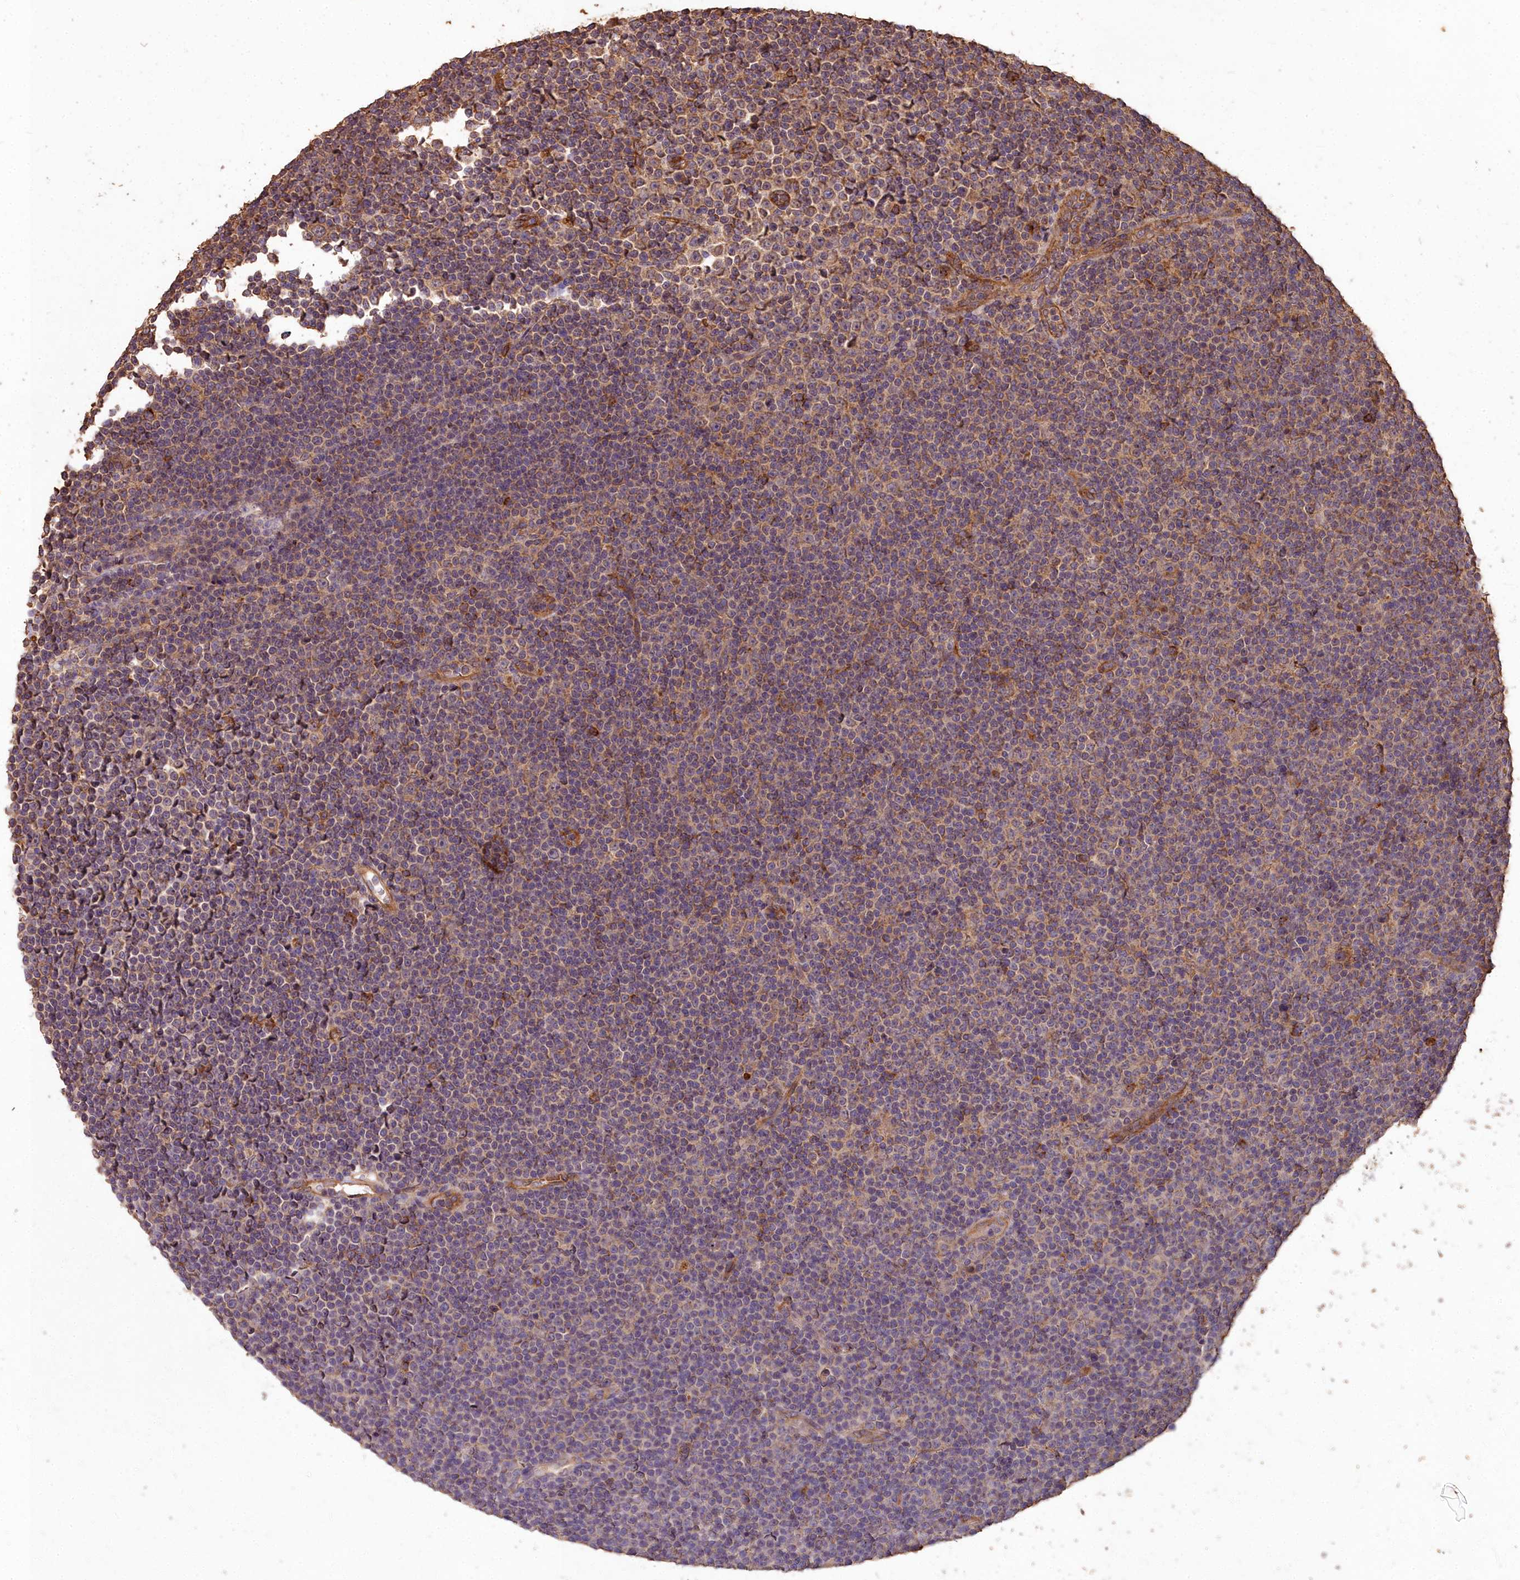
{"staining": {"intensity": "moderate", "quantity": "<25%", "location": "cytoplasmic/membranous"}, "tissue": "lymphoma", "cell_type": "Tumor cells", "image_type": "cancer", "snomed": [{"axis": "morphology", "description": "Malignant lymphoma, non-Hodgkin's type, Low grade"}, {"axis": "topography", "description": "Lymph node"}], "caption": "The histopathology image demonstrates immunohistochemical staining of malignant lymphoma, non-Hodgkin's type (low-grade). There is moderate cytoplasmic/membranous positivity is appreciated in approximately <25% of tumor cells. The protein of interest is stained brown, and the nuclei are stained in blue (DAB (3,3'-diaminobenzidine) IHC with brightfield microscopy, high magnification).", "gene": "CEMIP2", "patient": {"sex": "female", "age": 67}}